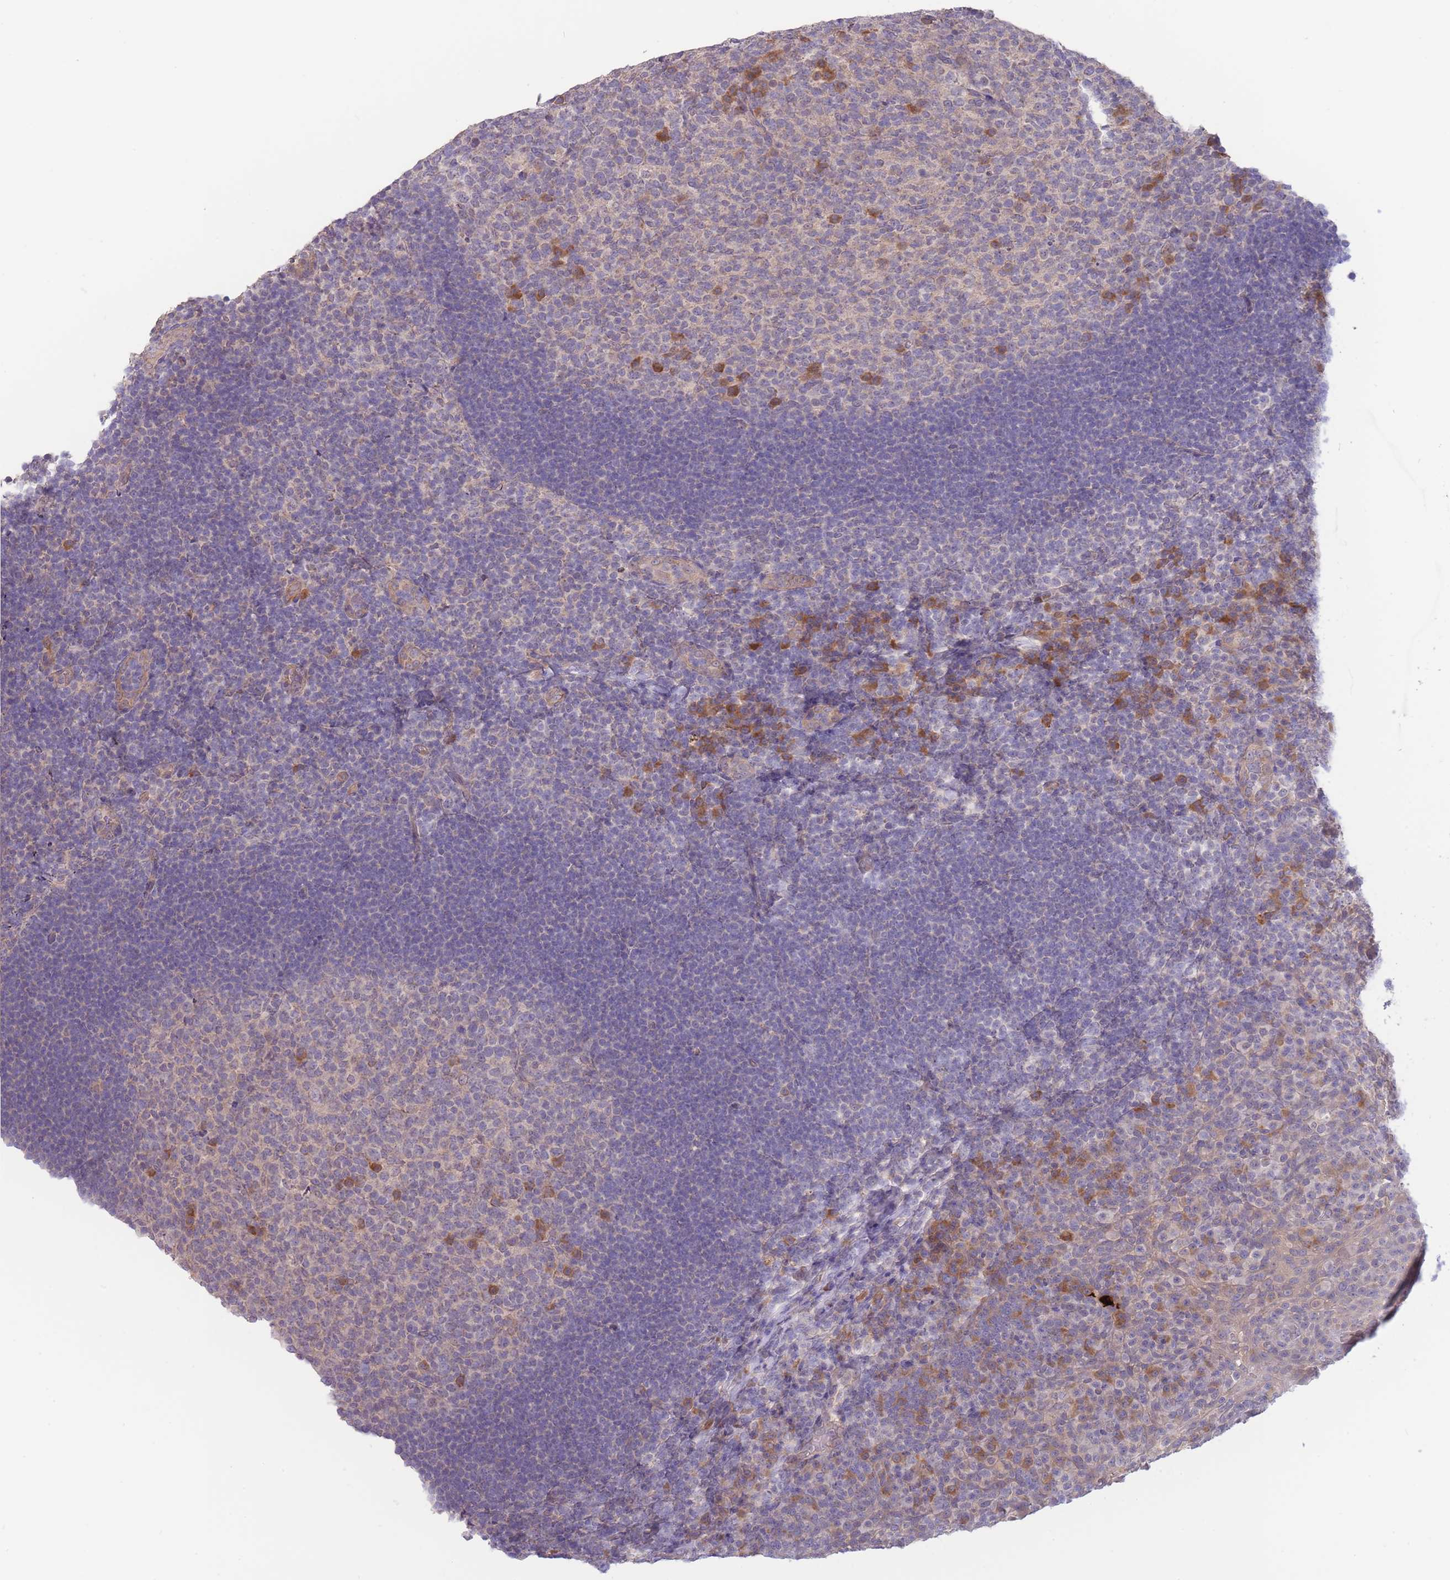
{"staining": {"intensity": "moderate", "quantity": "<25%", "location": "cytoplasmic/membranous"}, "tissue": "tonsil", "cell_type": "Germinal center cells", "image_type": "normal", "snomed": [{"axis": "morphology", "description": "Normal tissue, NOS"}, {"axis": "topography", "description": "Tonsil"}], "caption": "Immunohistochemistry of benign tonsil shows low levels of moderate cytoplasmic/membranous expression in approximately <25% of germinal center cells. The protein of interest is shown in brown color, while the nuclei are stained blue.", "gene": "NDUFAF5", "patient": {"sex": "female", "age": 10}}